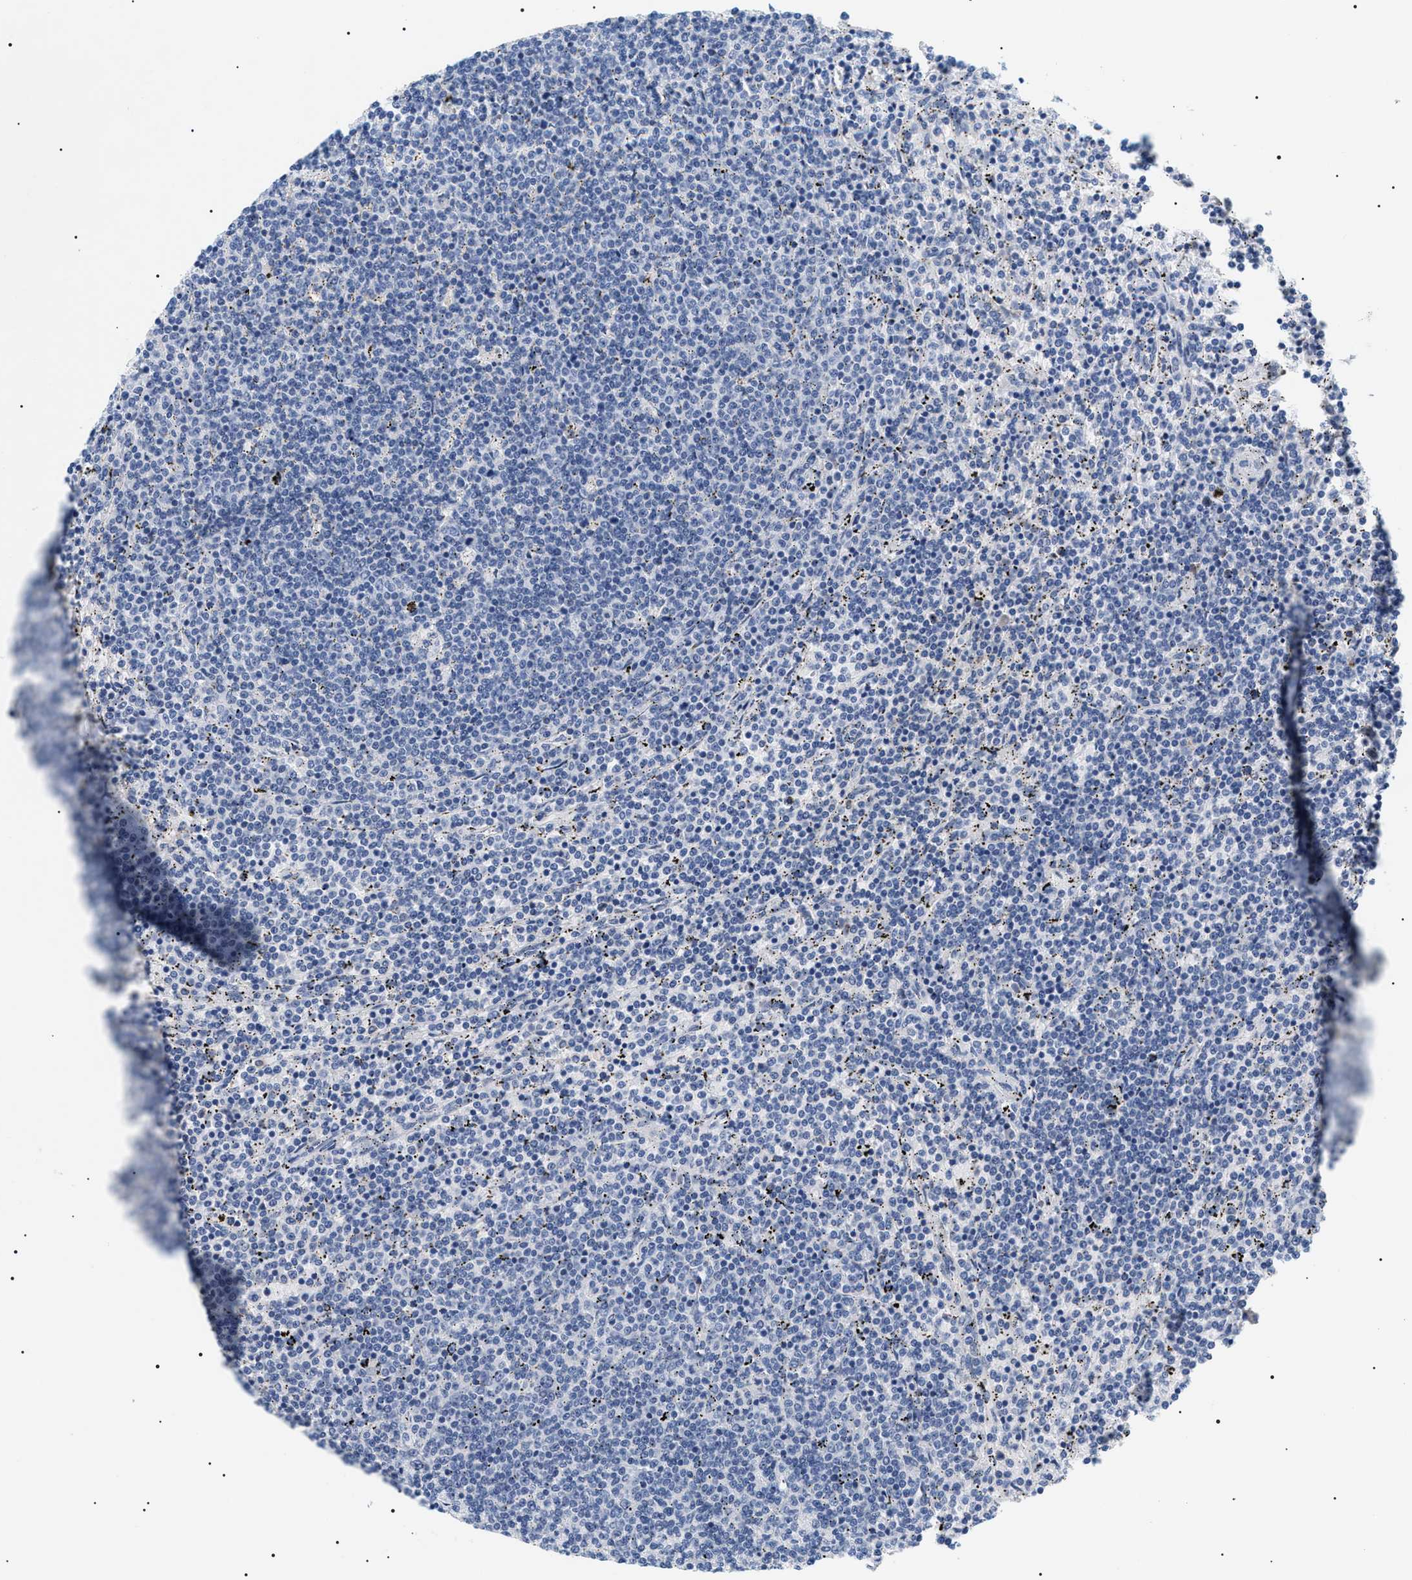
{"staining": {"intensity": "negative", "quantity": "none", "location": "none"}, "tissue": "lymphoma", "cell_type": "Tumor cells", "image_type": "cancer", "snomed": [{"axis": "morphology", "description": "Malignant lymphoma, non-Hodgkin's type, Low grade"}, {"axis": "topography", "description": "Spleen"}], "caption": "DAB immunohistochemical staining of human lymphoma demonstrates no significant staining in tumor cells.", "gene": "HSD17B11", "patient": {"sex": "female", "age": 50}}